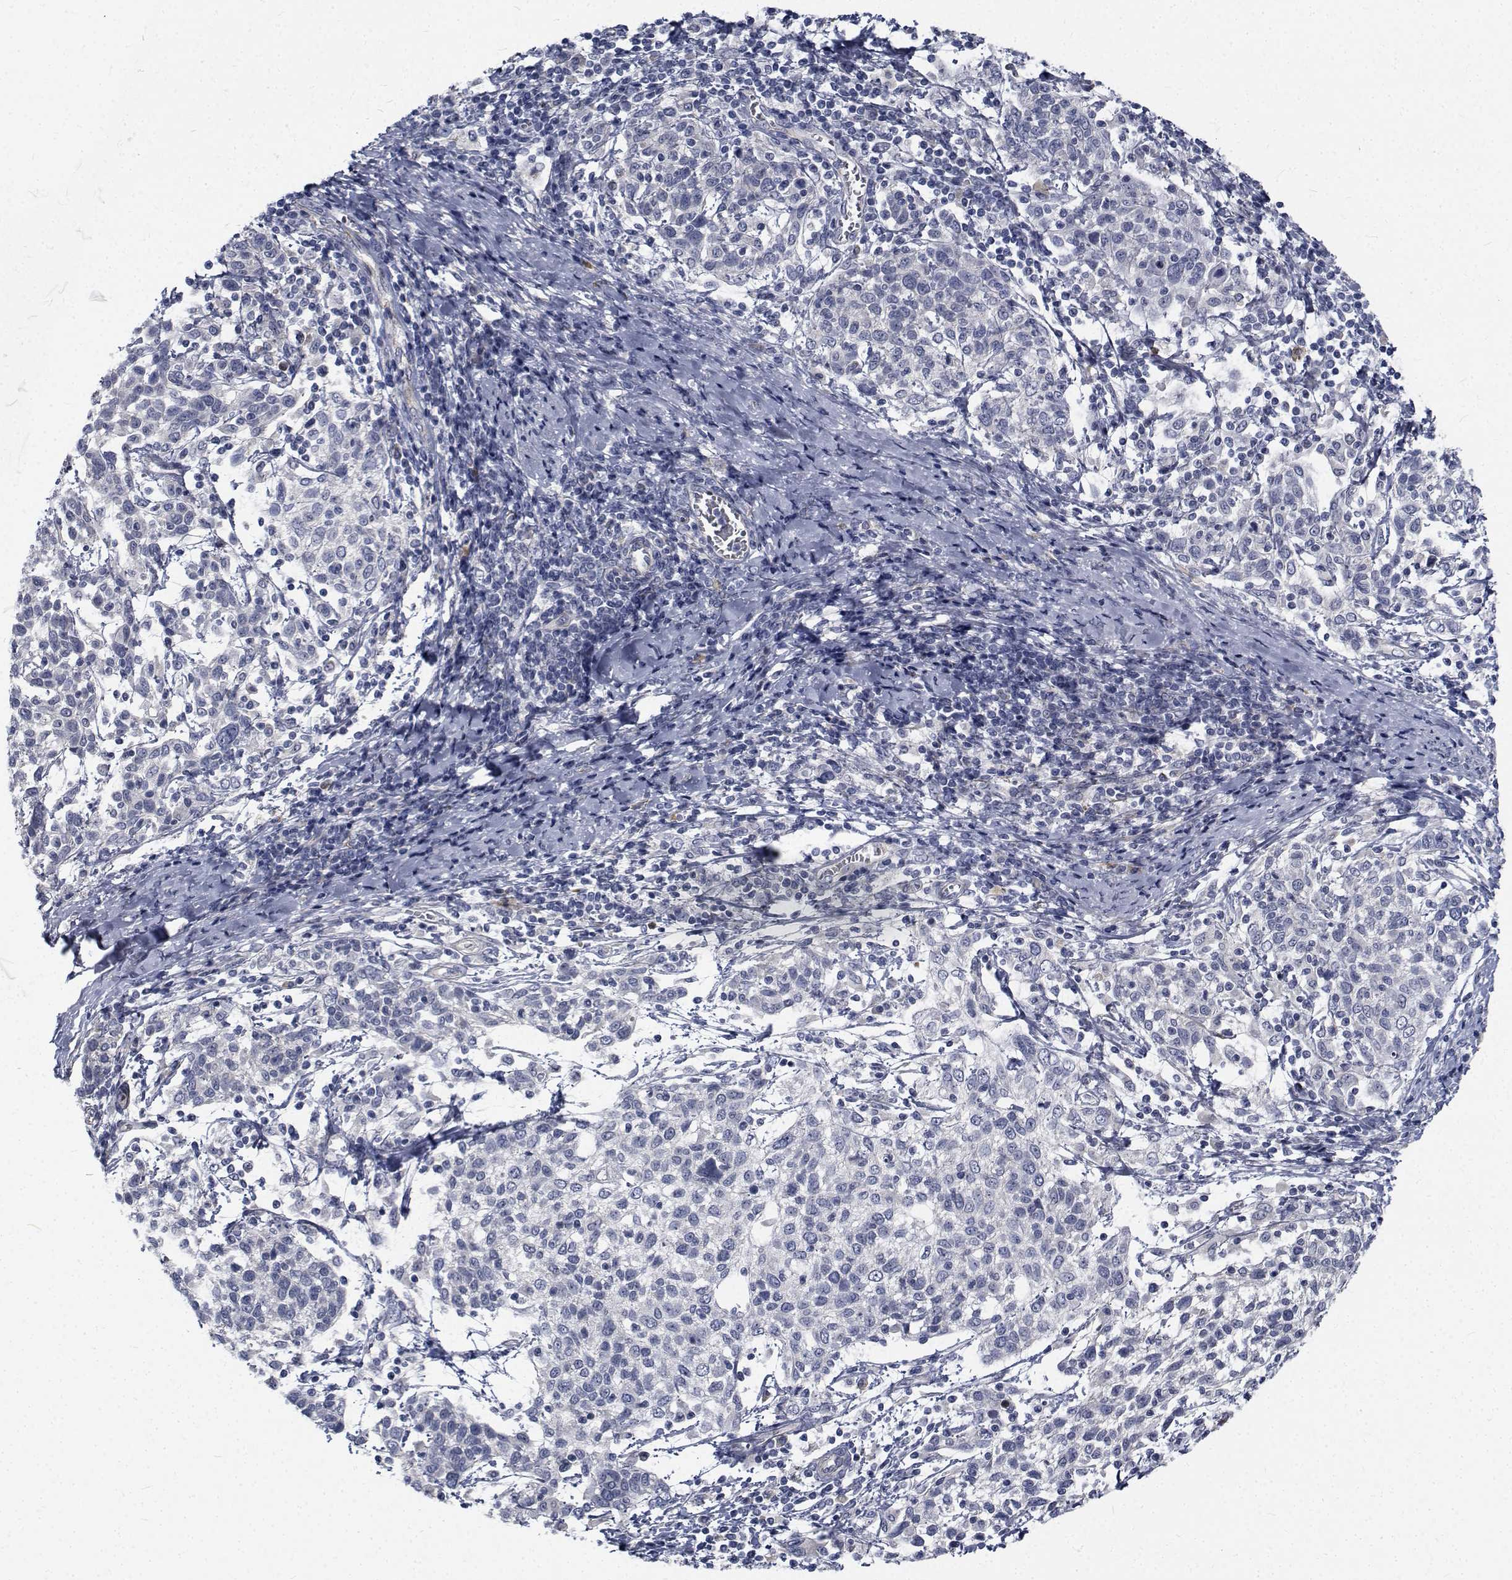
{"staining": {"intensity": "negative", "quantity": "none", "location": "none"}, "tissue": "cervical cancer", "cell_type": "Tumor cells", "image_type": "cancer", "snomed": [{"axis": "morphology", "description": "Squamous cell carcinoma, NOS"}, {"axis": "topography", "description": "Cervix"}], "caption": "Protein analysis of squamous cell carcinoma (cervical) displays no significant expression in tumor cells.", "gene": "TTBK1", "patient": {"sex": "female", "age": 61}}